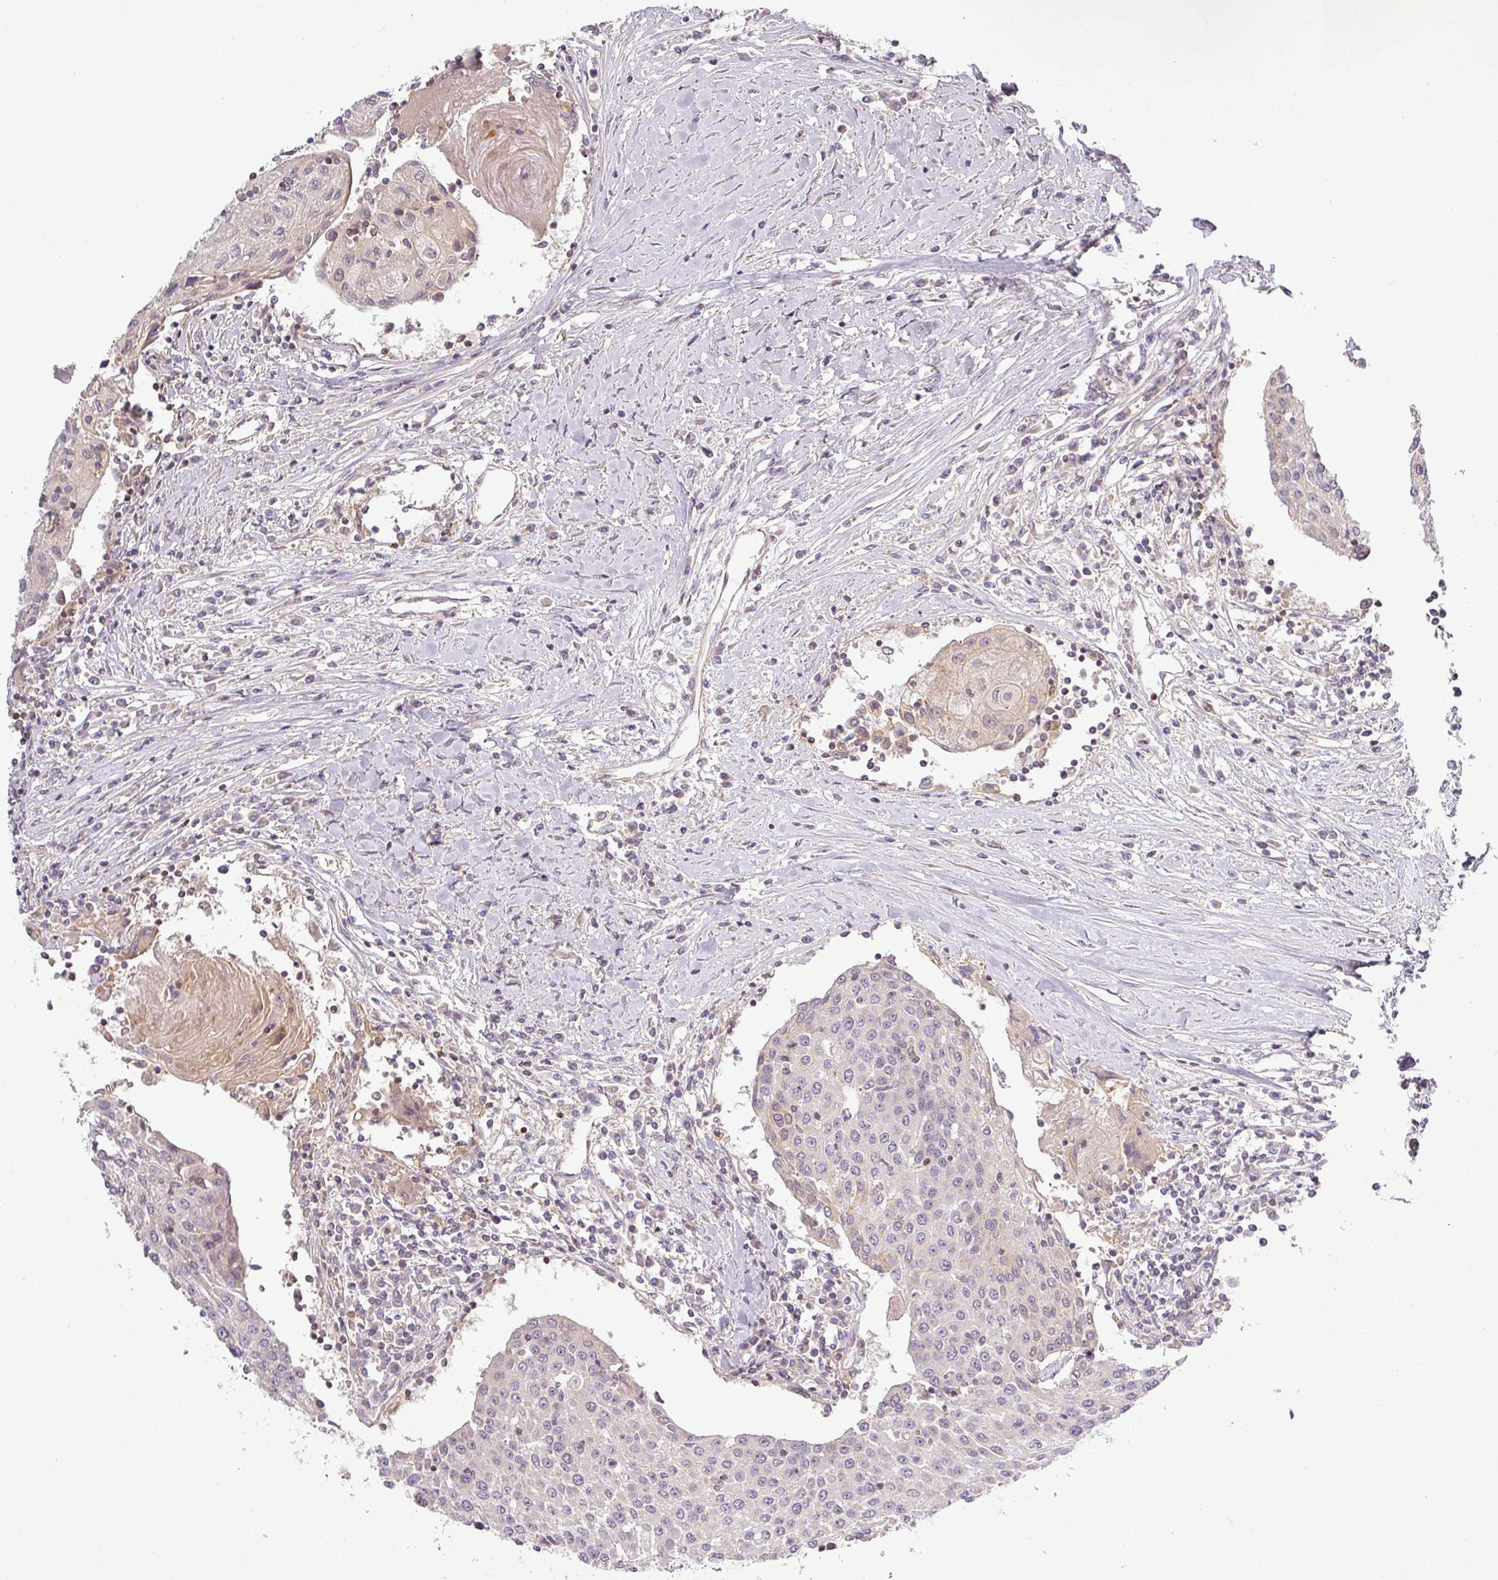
{"staining": {"intensity": "negative", "quantity": "none", "location": "none"}, "tissue": "urothelial cancer", "cell_type": "Tumor cells", "image_type": "cancer", "snomed": [{"axis": "morphology", "description": "Urothelial carcinoma, High grade"}, {"axis": "topography", "description": "Urinary bladder"}], "caption": "Protein analysis of high-grade urothelial carcinoma displays no significant staining in tumor cells. (DAB immunohistochemistry (IHC), high magnification).", "gene": "NIN", "patient": {"sex": "female", "age": 85}}